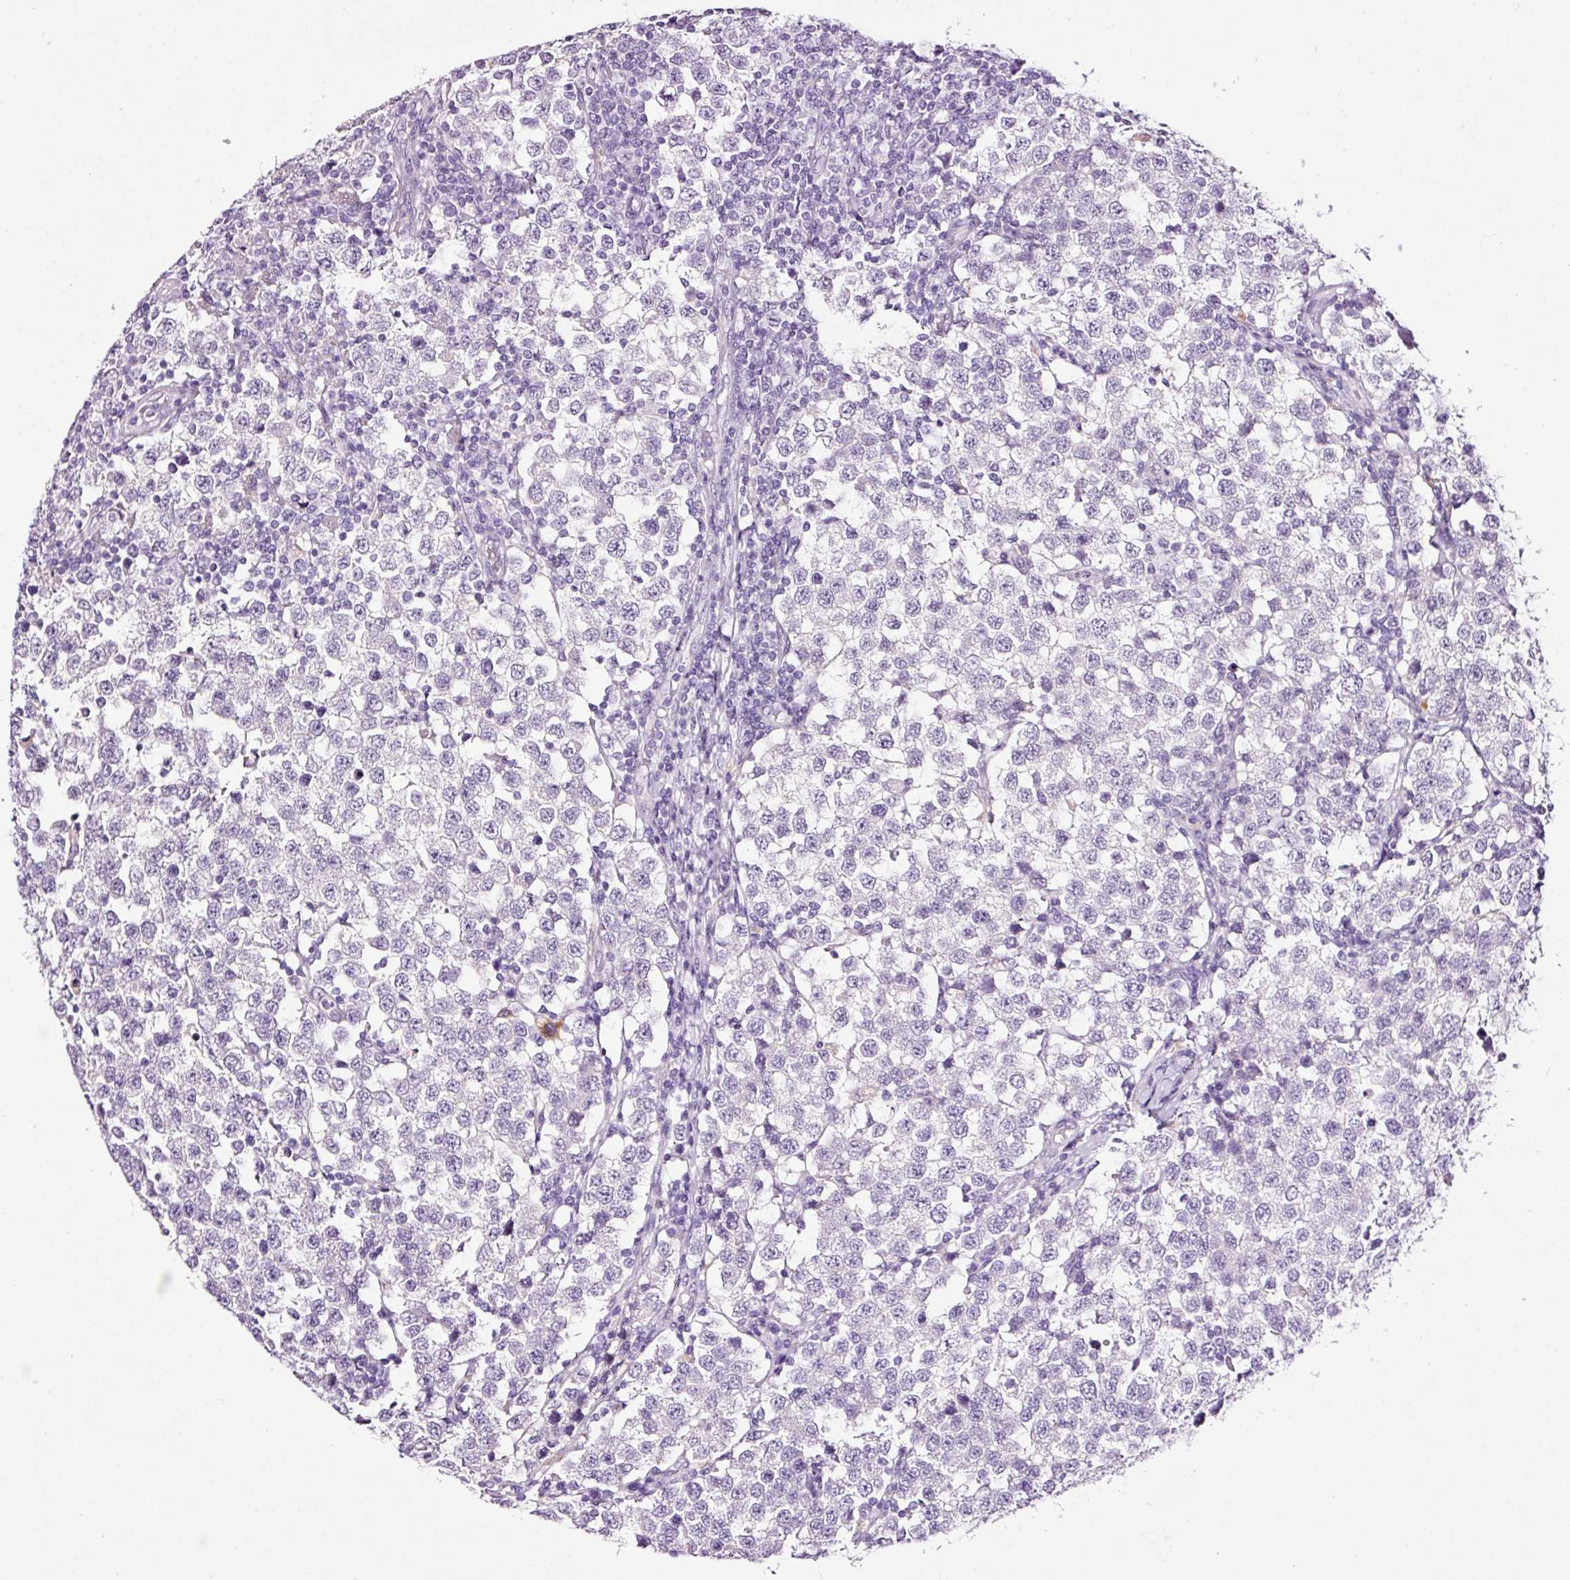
{"staining": {"intensity": "negative", "quantity": "none", "location": "none"}, "tissue": "testis cancer", "cell_type": "Tumor cells", "image_type": "cancer", "snomed": [{"axis": "morphology", "description": "Seminoma, NOS"}, {"axis": "topography", "description": "Testis"}], "caption": "The immunohistochemistry (IHC) photomicrograph has no significant expression in tumor cells of testis cancer (seminoma) tissue.", "gene": "RTF2", "patient": {"sex": "male", "age": 34}}